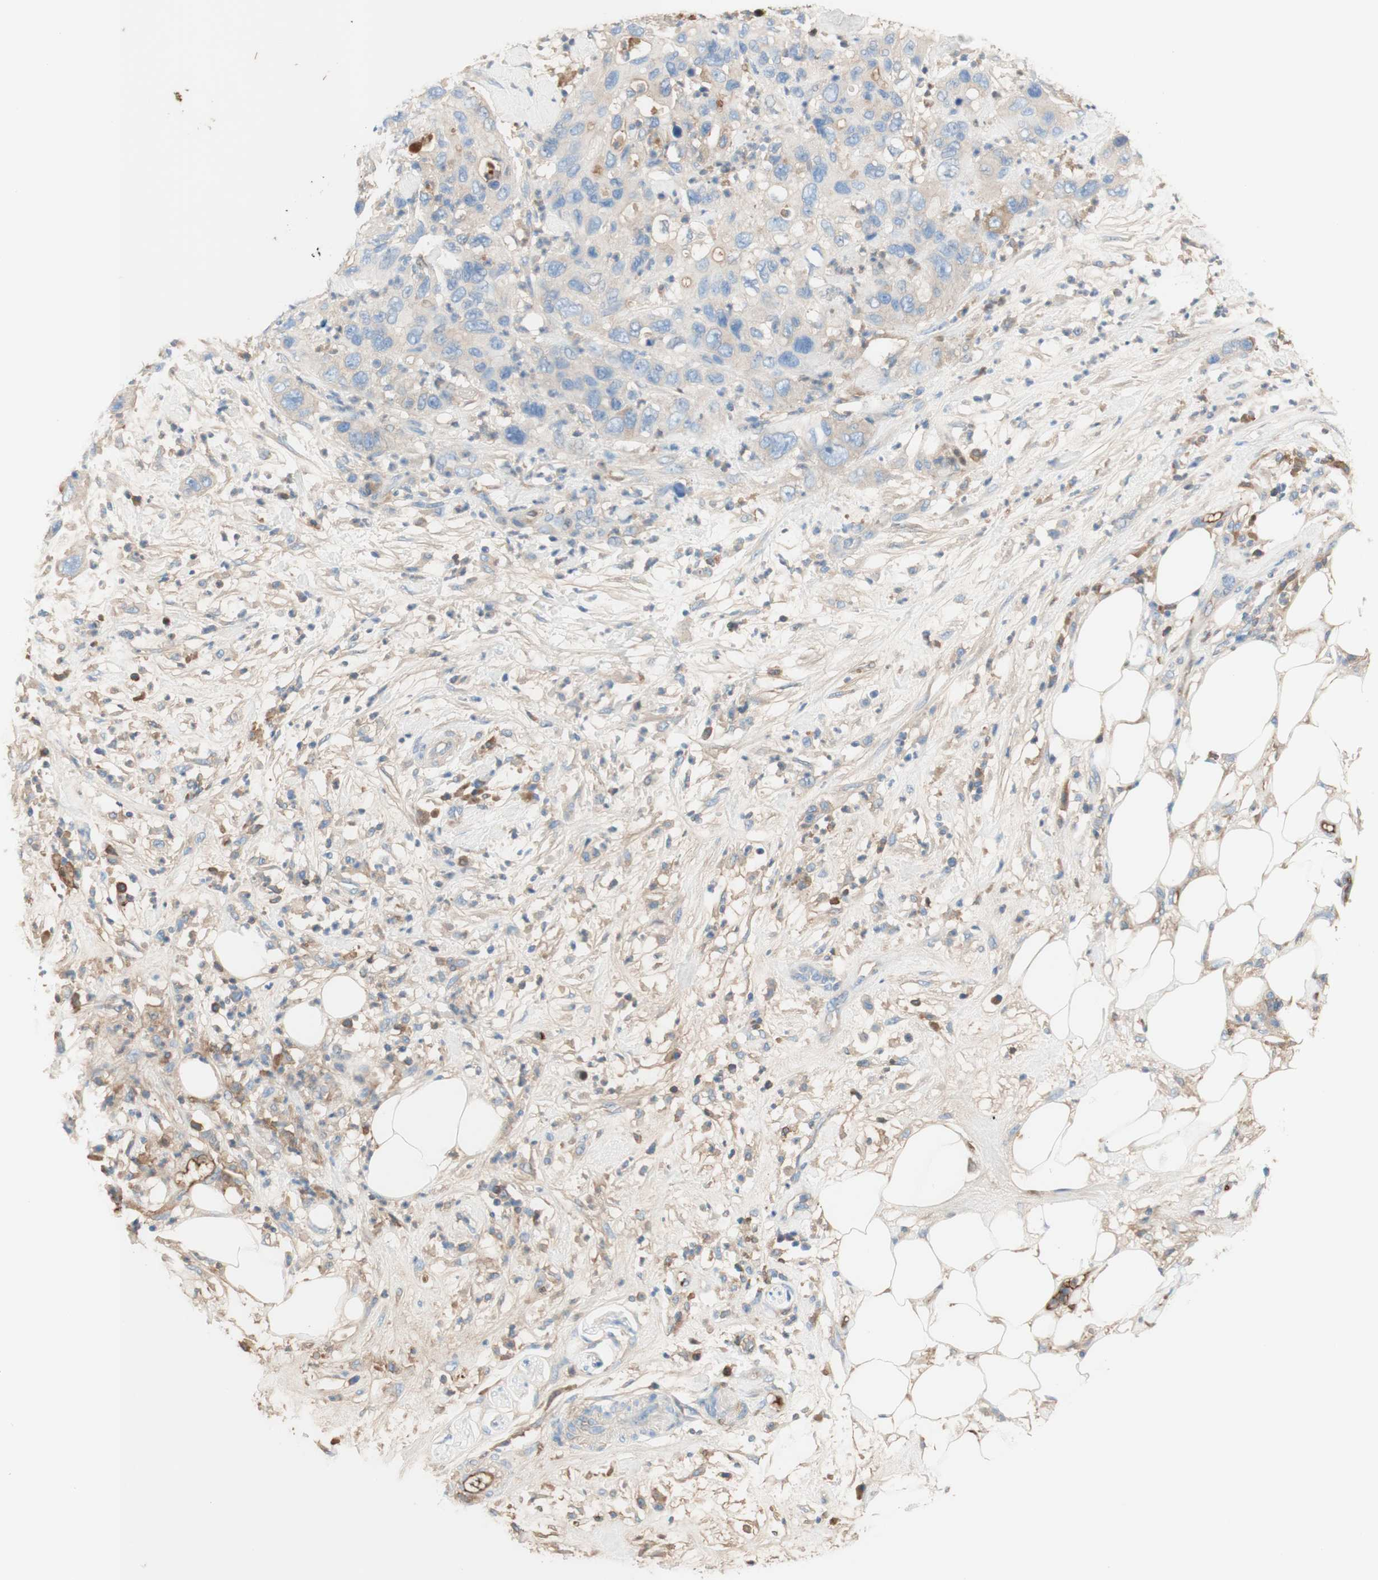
{"staining": {"intensity": "negative", "quantity": "none", "location": "none"}, "tissue": "pancreatic cancer", "cell_type": "Tumor cells", "image_type": "cancer", "snomed": [{"axis": "morphology", "description": "Adenocarcinoma, NOS"}, {"axis": "topography", "description": "Pancreas"}], "caption": "Tumor cells are negative for protein expression in human pancreatic cancer (adenocarcinoma).", "gene": "KNG1", "patient": {"sex": "female", "age": 71}}